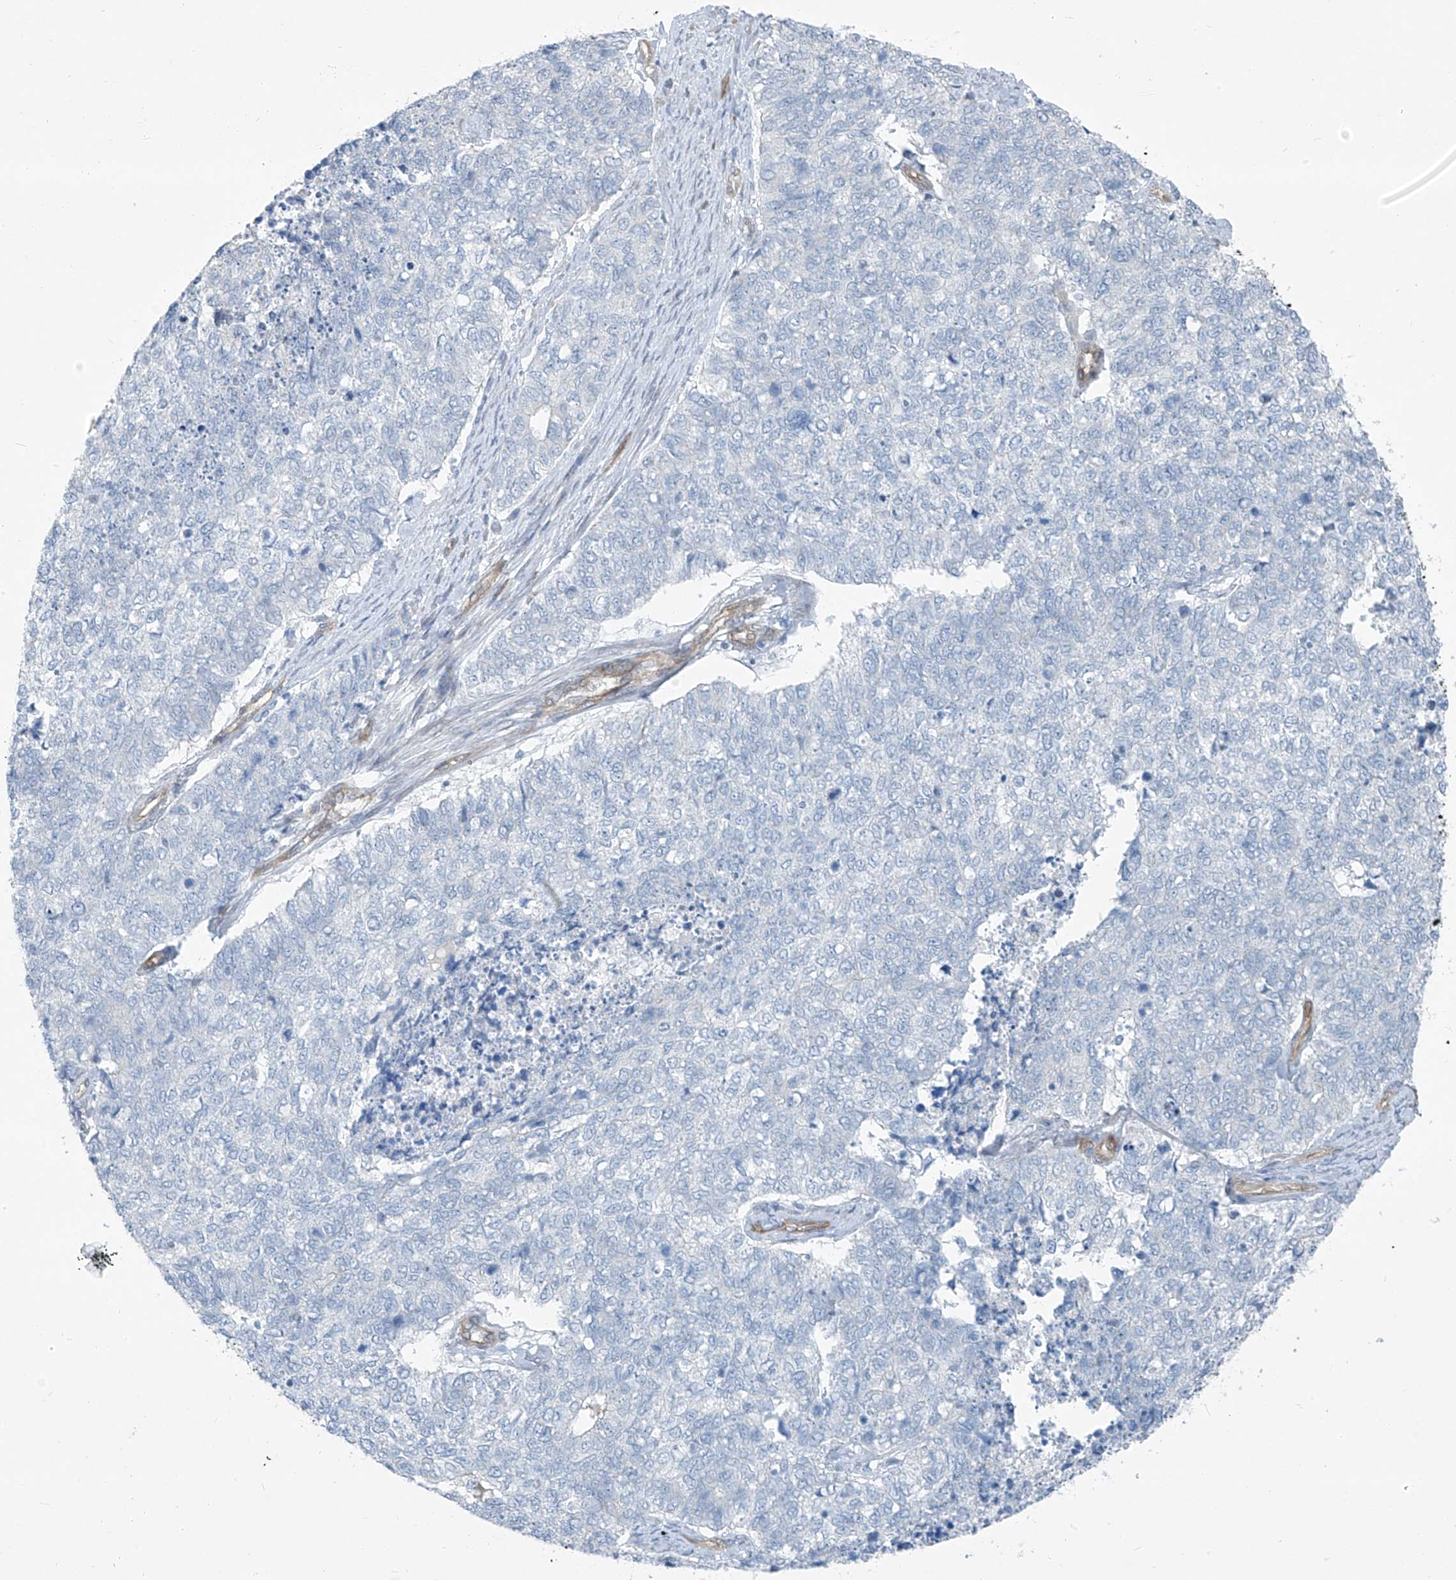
{"staining": {"intensity": "negative", "quantity": "none", "location": "none"}, "tissue": "cervical cancer", "cell_type": "Tumor cells", "image_type": "cancer", "snomed": [{"axis": "morphology", "description": "Squamous cell carcinoma, NOS"}, {"axis": "topography", "description": "Cervix"}], "caption": "This micrograph is of cervical squamous cell carcinoma stained with IHC to label a protein in brown with the nuclei are counter-stained blue. There is no positivity in tumor cells.", "gene": "TNS2", "patient": {"sex": "female", "age": 63}}